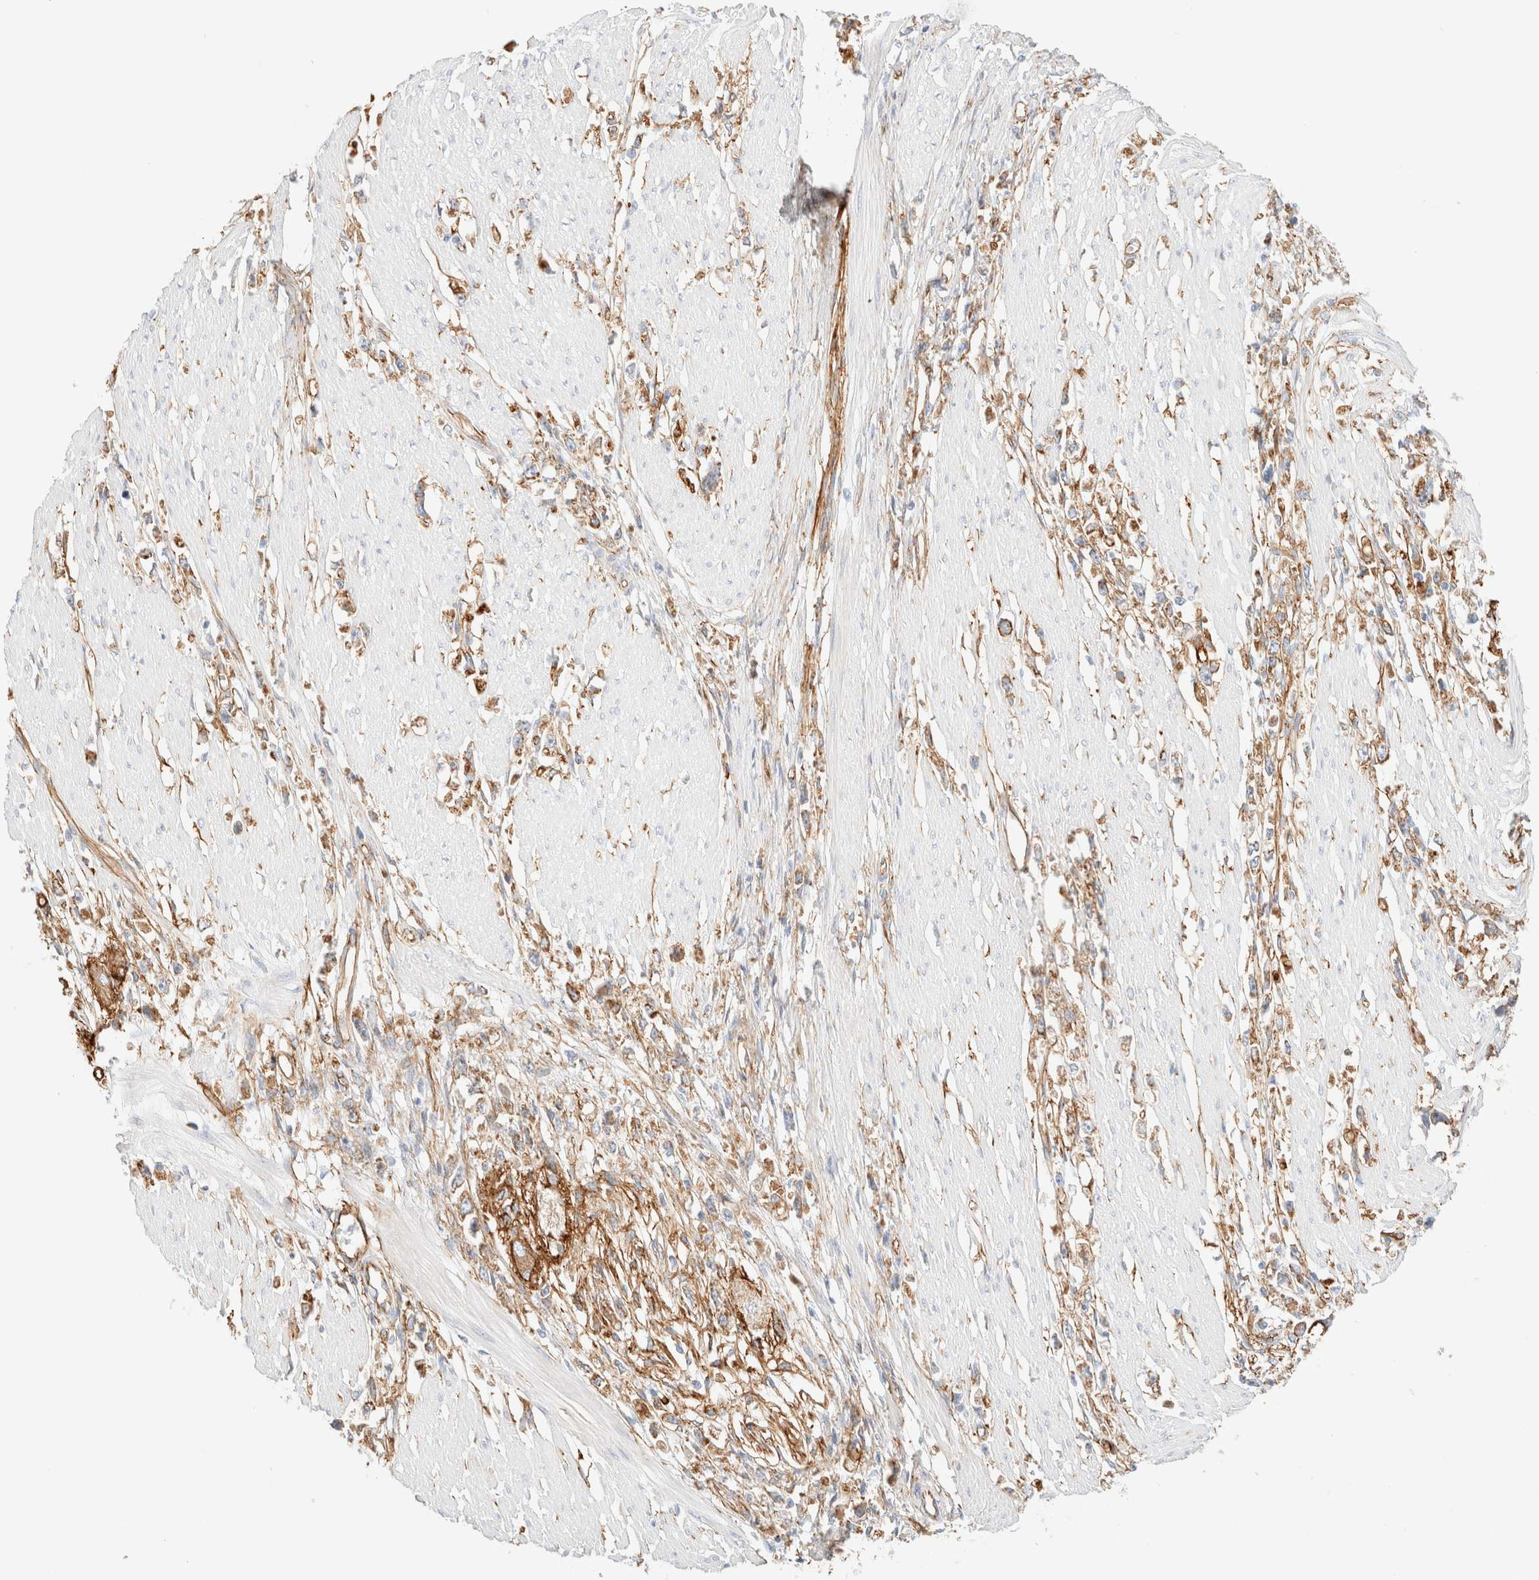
{"staining": {"intensity": "weak", "quantity": ">75%", "location": "cytoplasmic/membranous"}, "tissue": "stomach cancer", "cell_type": "Tumor cells", "image_type": "cancer", "snomed": [{"axis": "morphology", "description": "Adenocarcinoma, NOS"}, {"axis": "topography", "description": "Stomach"}], "caption": "A low amount of weak cytoplasmic/membranous expression is appreciated in about >75% of tumor cells in adenocarcinoma (stomach) tissue.", "gene": "CYB5R4", "patient": {"sex": "female", "age": 59}}